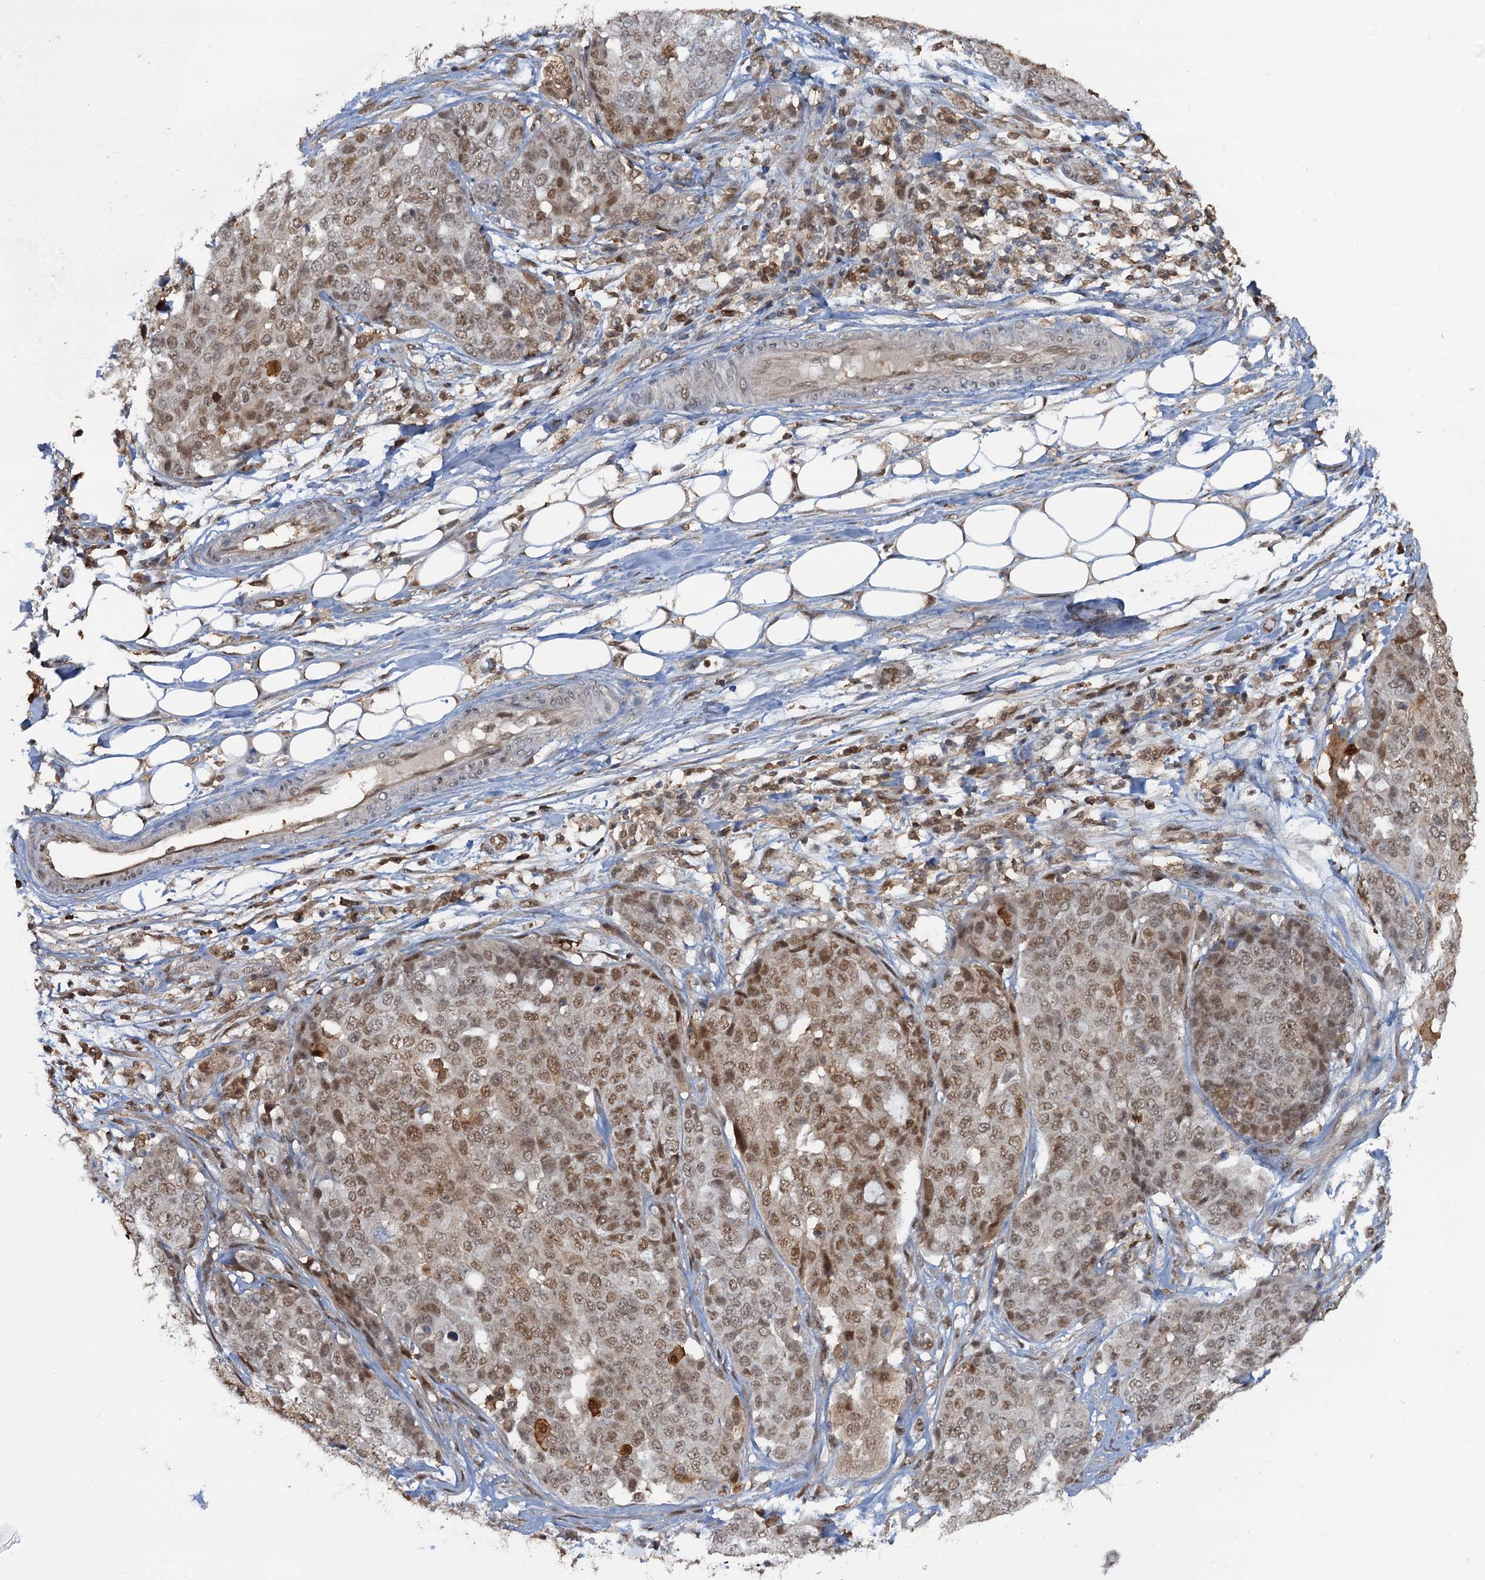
{"staining": {"intensity": "moderate", "quantity": ">75%", "location": "nuclear"}, "tissue": "ovarian cancer", "cell_type": "Tumor cells", "image_type": "cancer", "snomed": [{"axis": "morphology", "description": "Cystadenocarcinoma, serous, NOS"}, {"axis": "topography", "description": "Soft tissue"}, {"axis": "topography", "description": "Ovary"}], "caption": "DAB (3,3'-diaminobenzidine) immunohistochemical staining of ovarian cancer (serous cystadenocarcinoma) reveals moderate nuclear protein staining in about >75% of tumor cells. The staining is performed using DAB (3,3'-diaminobenzidine) brown chromogen to label protein expression. The nuclei are counter-stained blue using hematoxylin.", "gene": "ZNF609", "patient": {"sex": "female", "age": 57}}